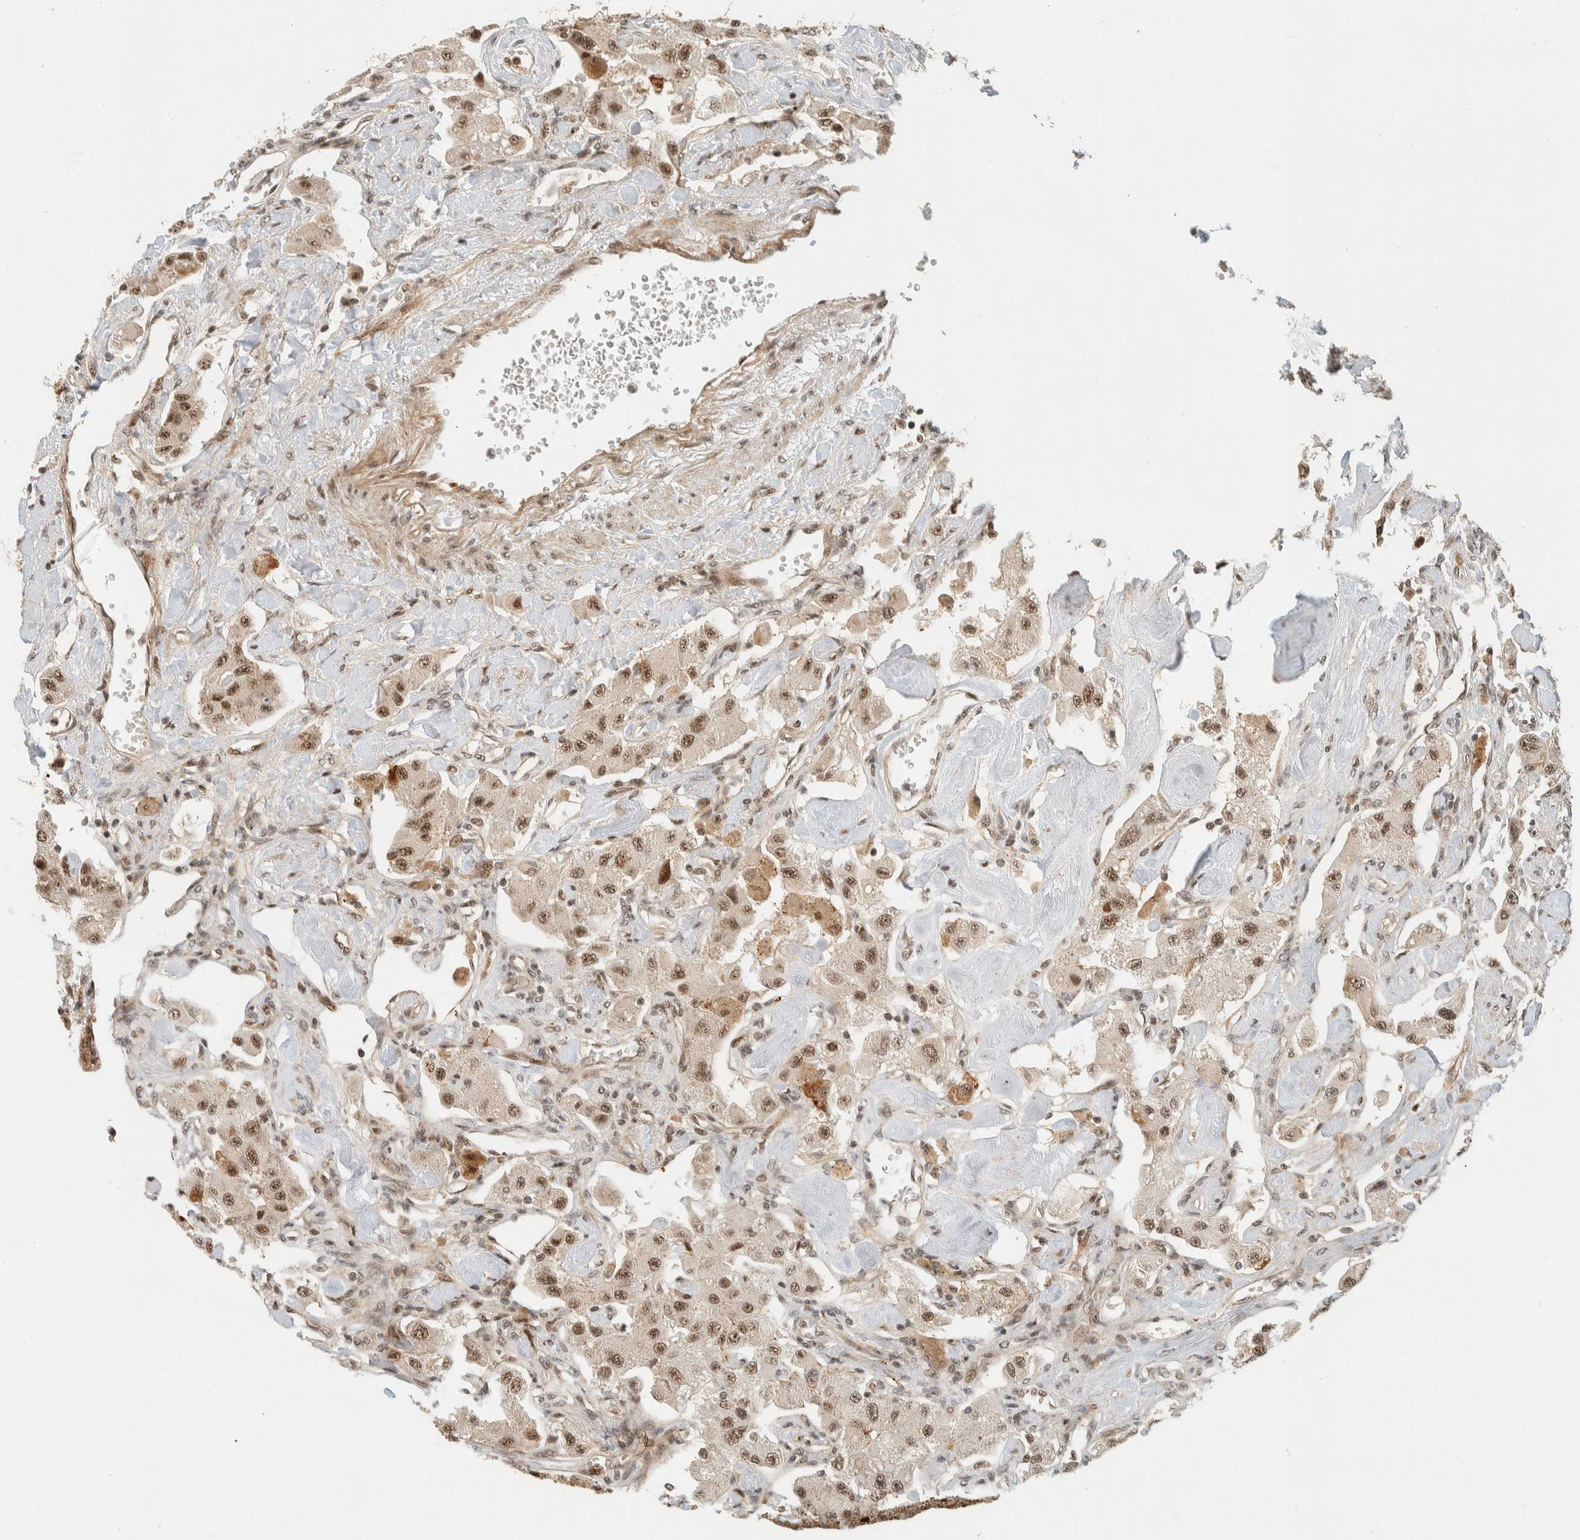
{"staining": {"intensity": "moderate", "quantity": ">75%", "location": "nuclear"}, "tissue": "carcinoid", "cell_type": "Tumor cells", "image_type": "cancer", "snomed": [{"axis": "morphology", "description": "Carcinoid, malignant, NOS"}, {"axis": "topography", "description": "Pancreas"}], "caption": "This is an image of IHC staining of carcinoid, which shows moderate expression in the nuclear of tumor cells.", "gene": "SIK1", "patient": {"sex": "male", "age": 41}}